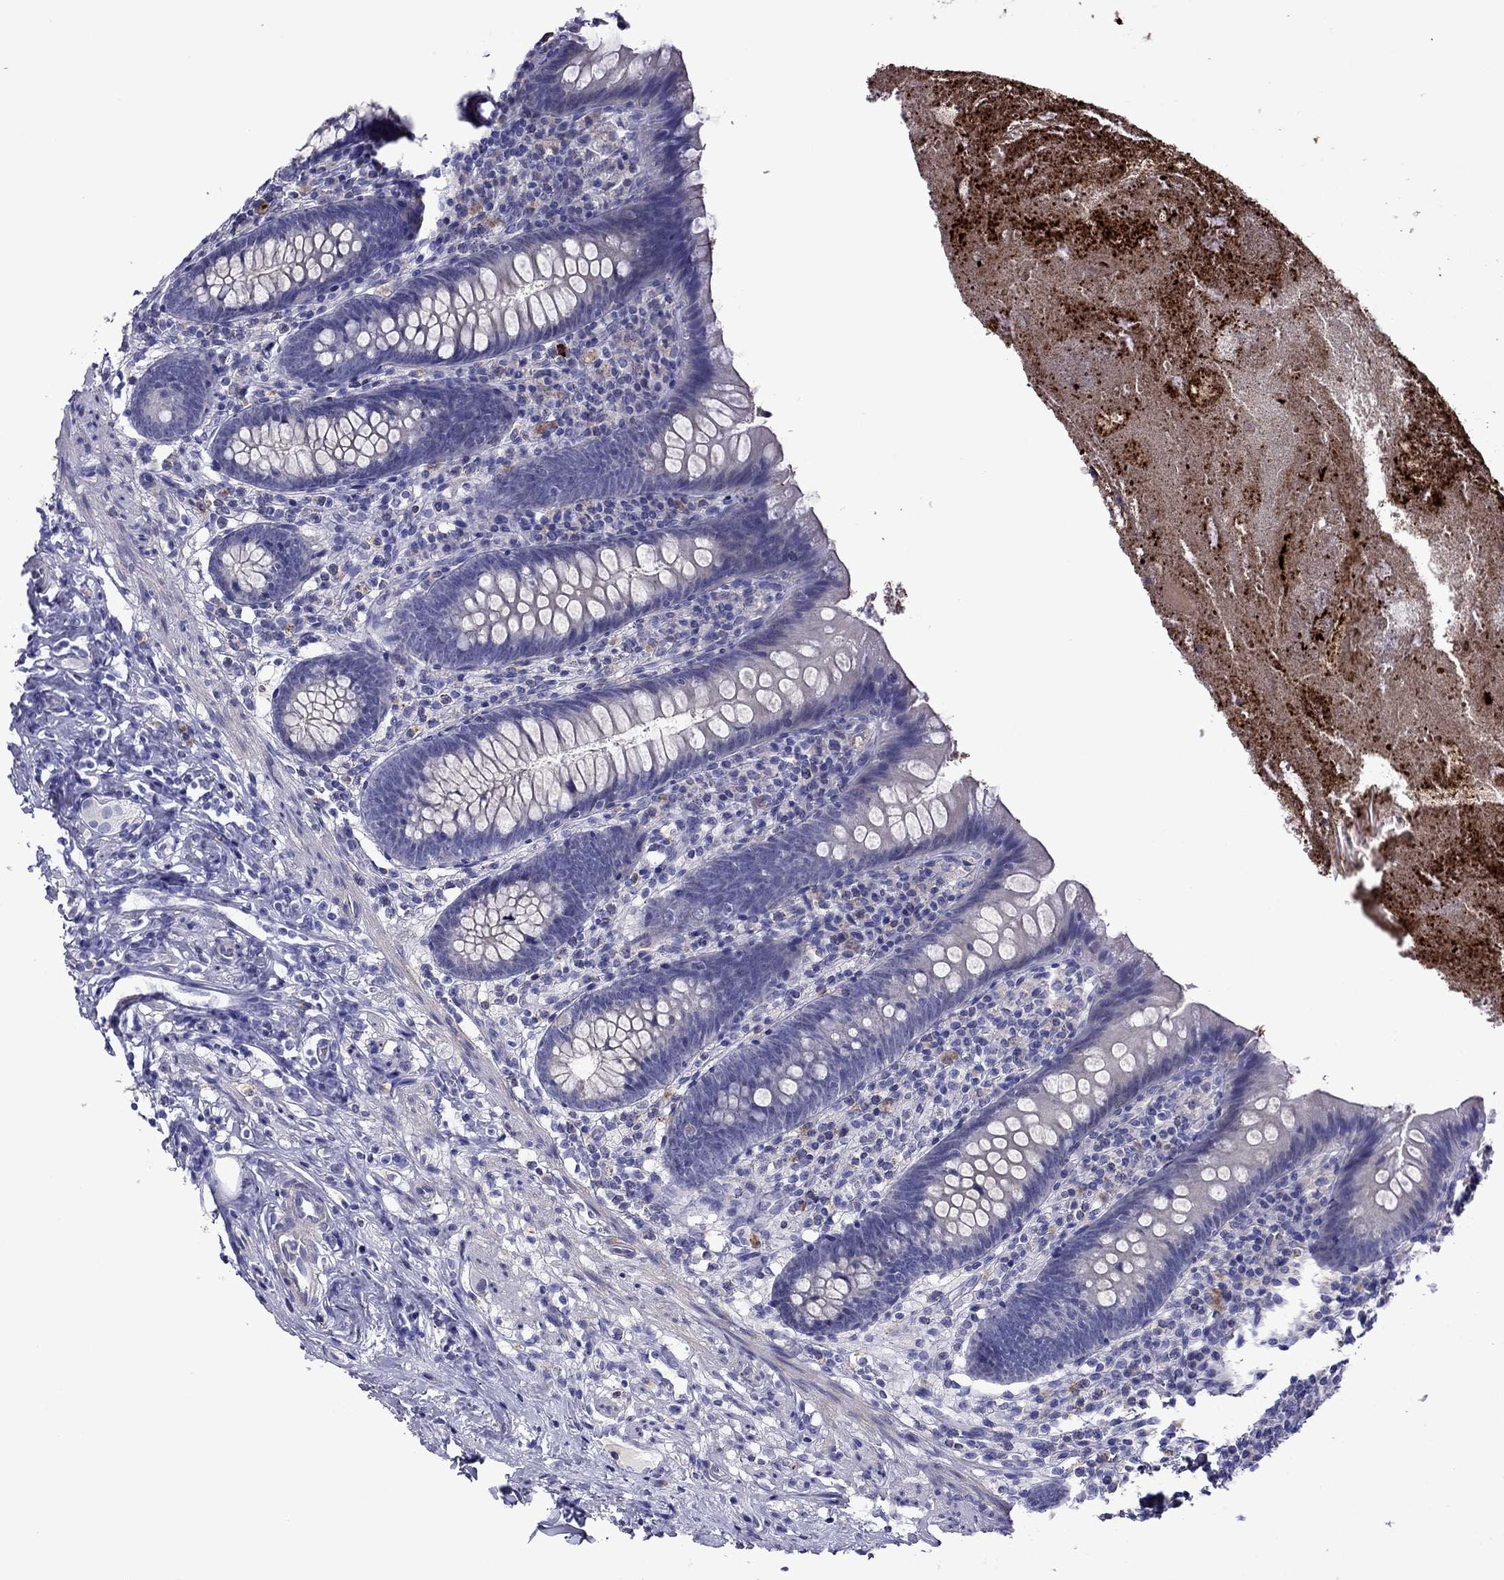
{"staining": {"intensity": "negative", "quantity": "none", "location": "none"}, "tissue": "appendix", "cell_type": "Glandular cells", "image_type": "normal", "snomed": [{"axis": "morphology", "description": "Normal tissue, NOS"}, {"axis": "topography", "description": "Appendix"}], "caption": "The histopathology image displays no staining of glandular cells in normal appendix.", "gene": "STAR", "patient": {"sex": "male", "age": 47}}